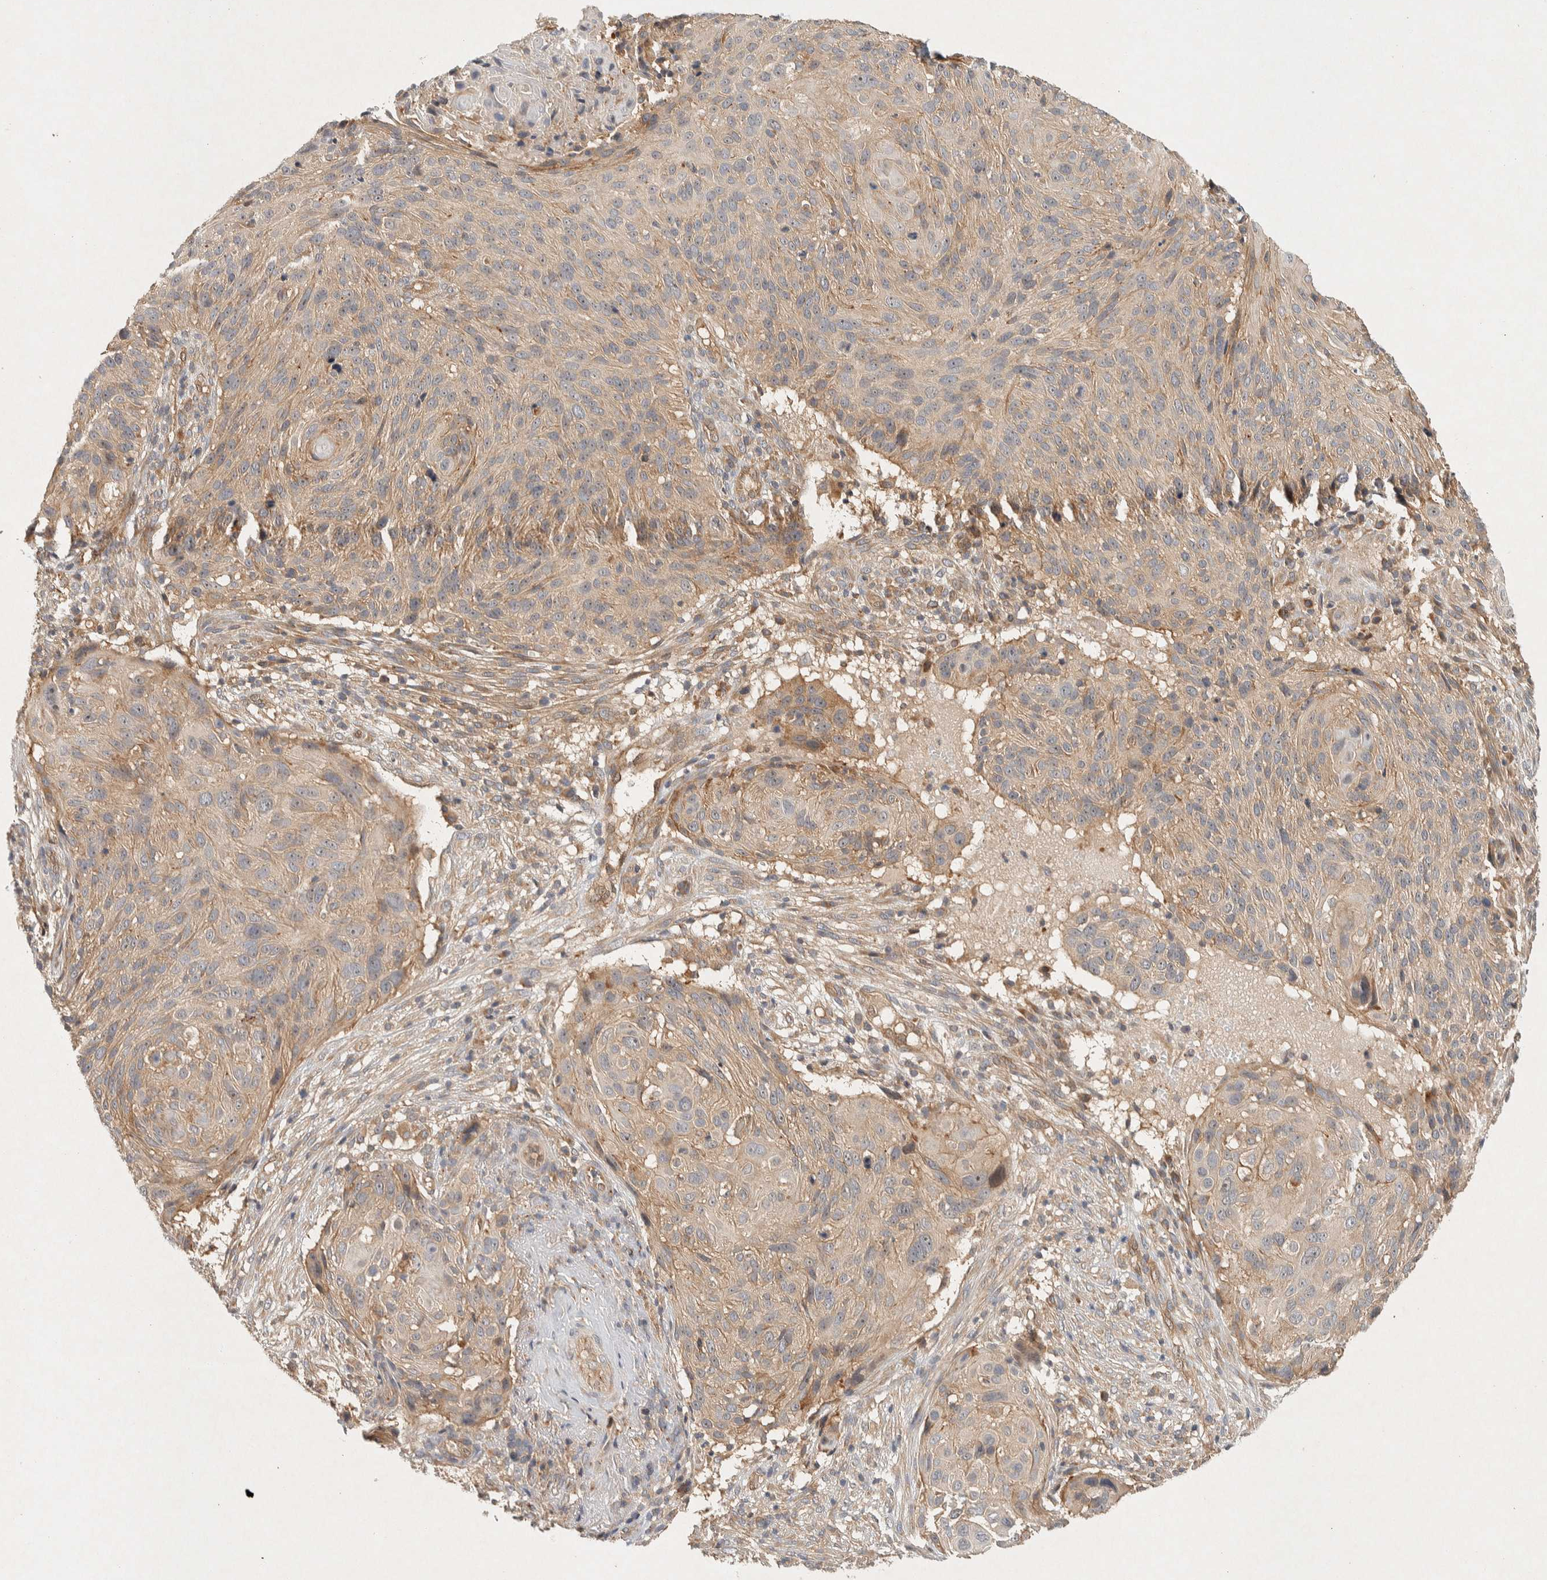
{"staining": {"intensity": "weak", "quantity": "25%-75%", "location": "cytoplasmic/membranous"}, "tissue": "cervical cancer", "cell_type": "Tumor cells", "image_type": "cancer", "snomed": [{"axis": "morphology", "description": "Squamous cell carcinoma, NOS"}, {"axis": "topography", "description": "Cervix"}], "caption": "Protein positivity by immunohistochemistry (IHC) reveals weak cytoplasmic/membranous expression in about 25%-75% of tumor cells in cervical squamous cell carcinoma.", "gene": "PXK", "patient": {"sex": "female", "age": 74}}